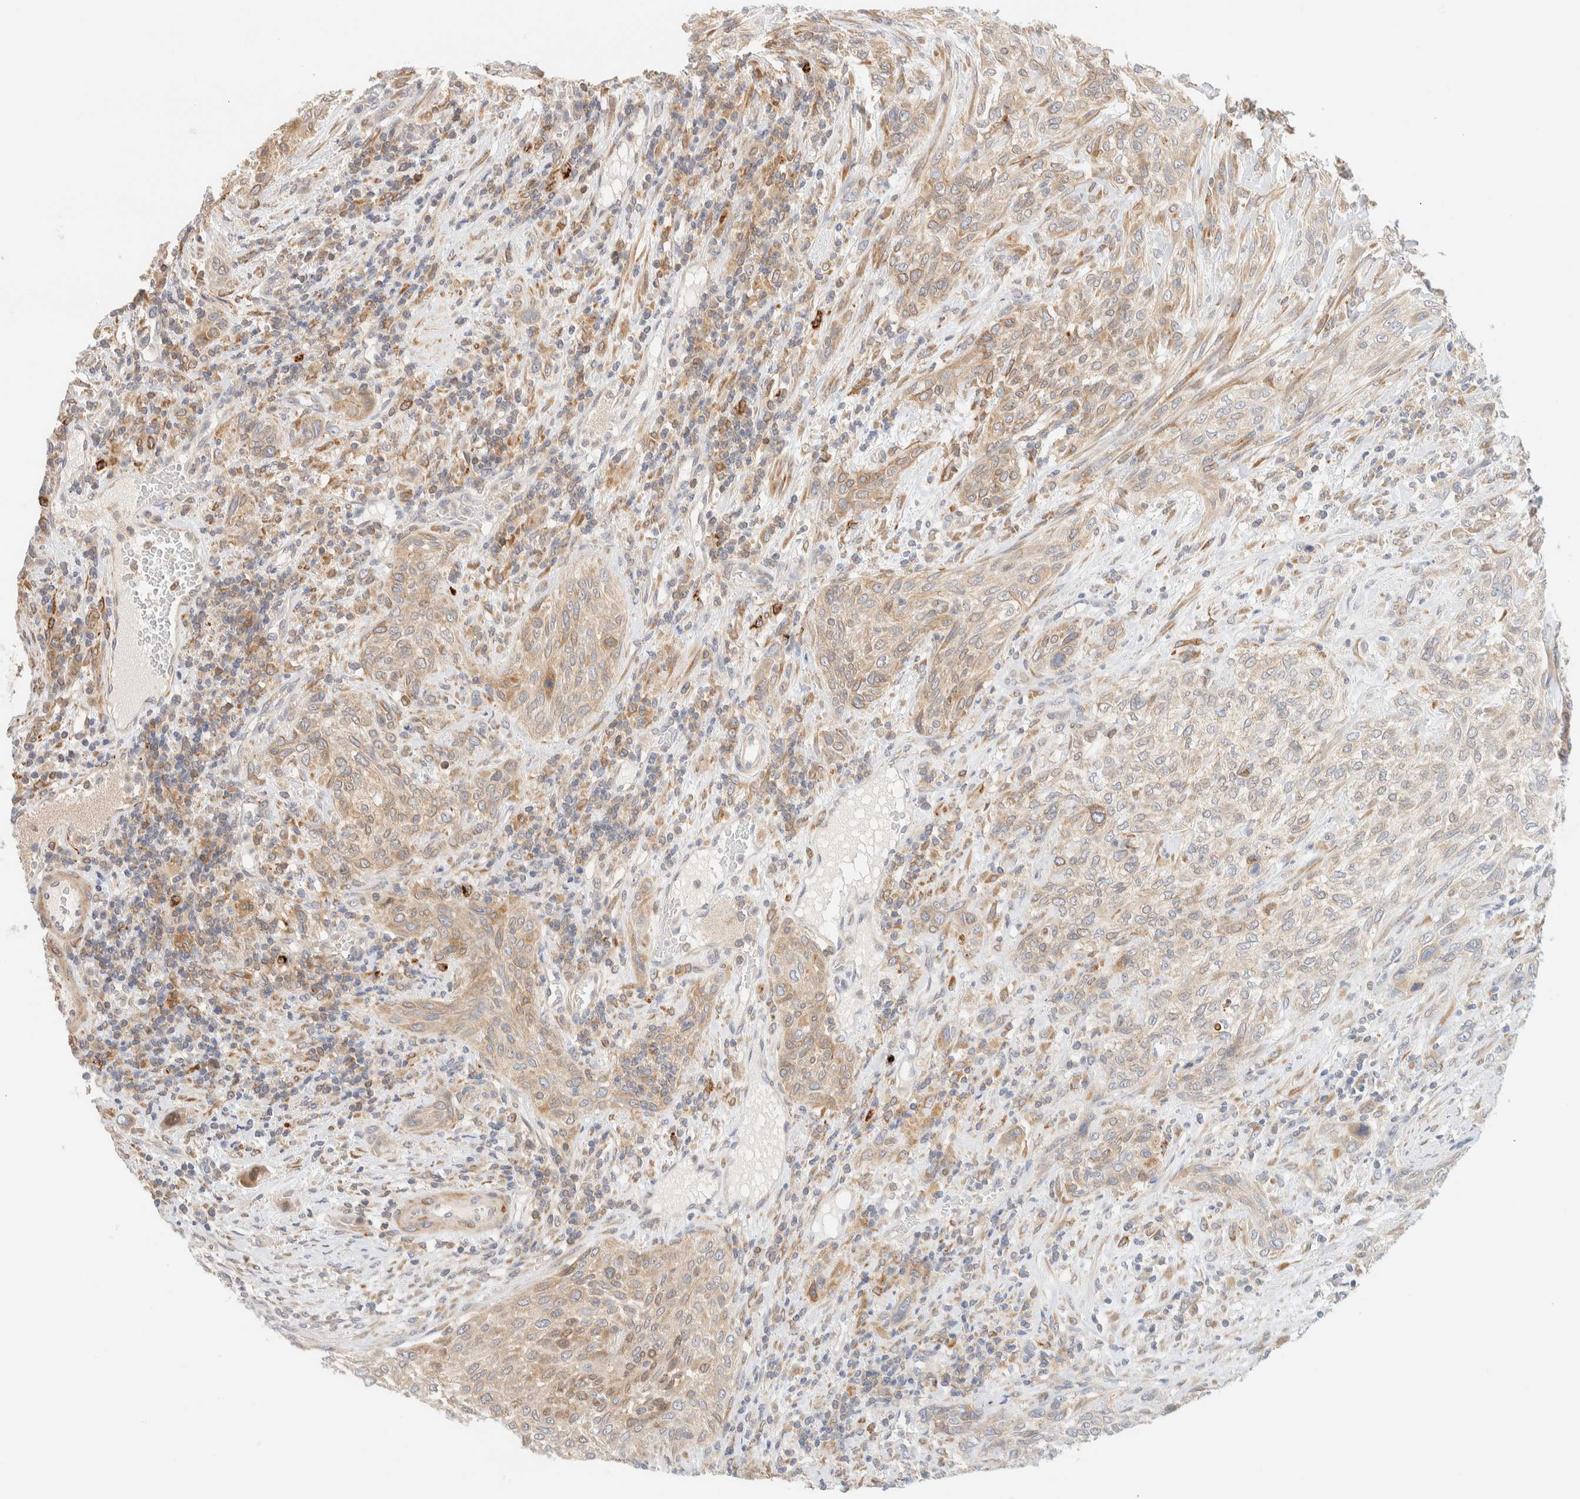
{"staining": {"intensity": "weak", "quantity": ">75%", "location": "cytoplasmic/membranous"}, "tissue": "urothelial cancer", "cell_type": "Tumor cells", "image_type": "cancer", "snomed": [{"axis": "morphology", "description": "Urothelial carcinoma, Low grade"}, {"axis": "morphology", "description": "Urothelial carcinoma, High grade"}, {"axis": "topography", "description": "Urinary bladder"}], "caption": "About >75% of tumor cells in human low-grade urothelial carcinoma show weak cytoplasmic/membranous protein positivity as visualized by brown immunohistochemical staining.", "gene": "NT5C", "patient": {"sex": "male", "age": 35}}